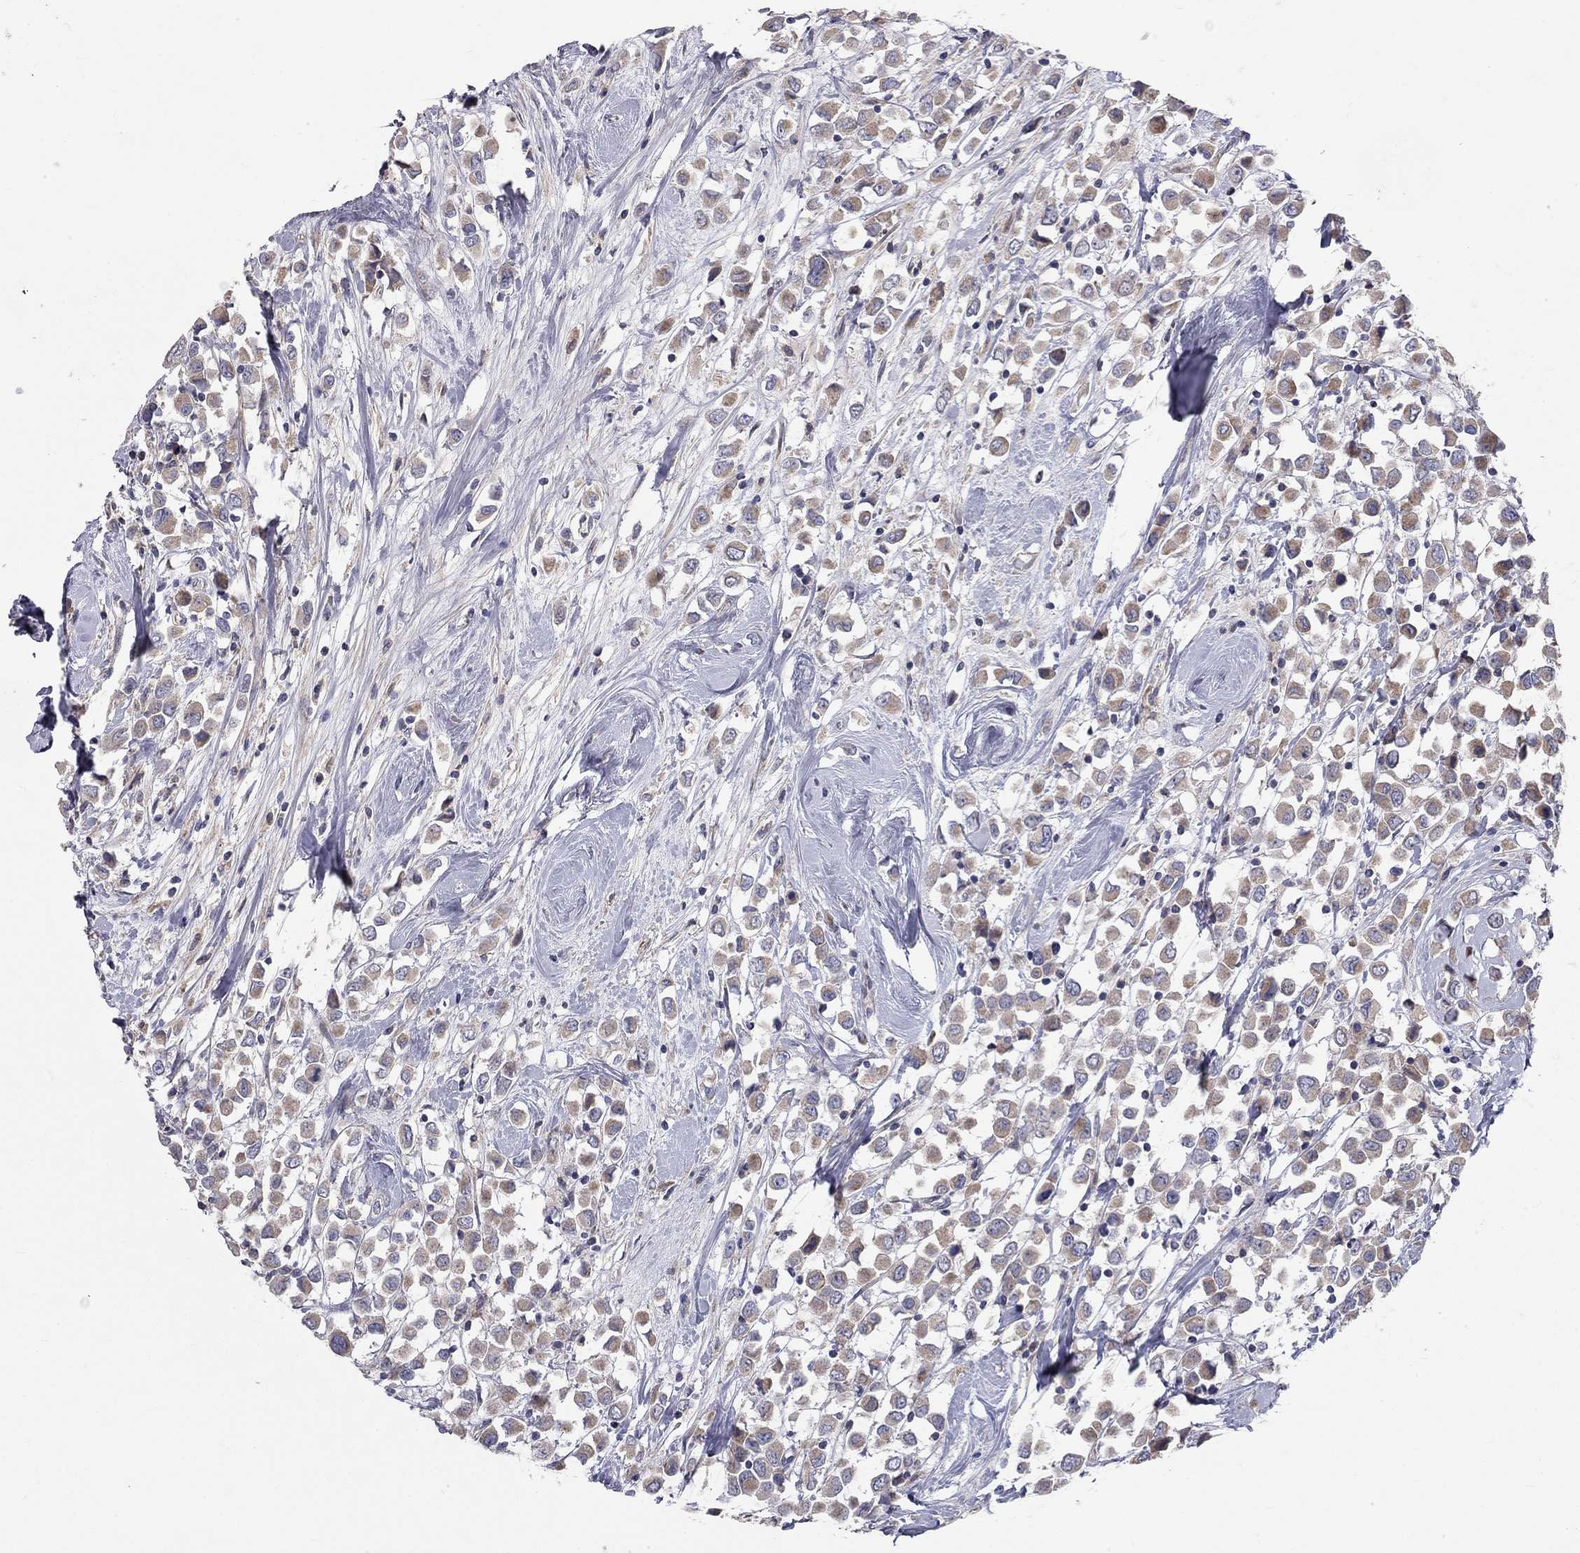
{"staining": {"intensity": "weak", "quantity": "25%-75%", "location": "cytoplasmic/membranous"}, "tissue": "breast cancer", "cell_type": "Tumor cells", "image_type": "cancer", "snomed": [{"axis": "morphology", "description": "Duct carcinoma"}, {"axis": "topography", "description": "Breast"}], "caption": "Human breast cancer stained with a brown dye exhibits weak cytoplasmic/membranous positive positivity in about 25%-75% of tumor cells.", "gene": "KANSL1L", "patient": {"sex": "female", "age": 61}}